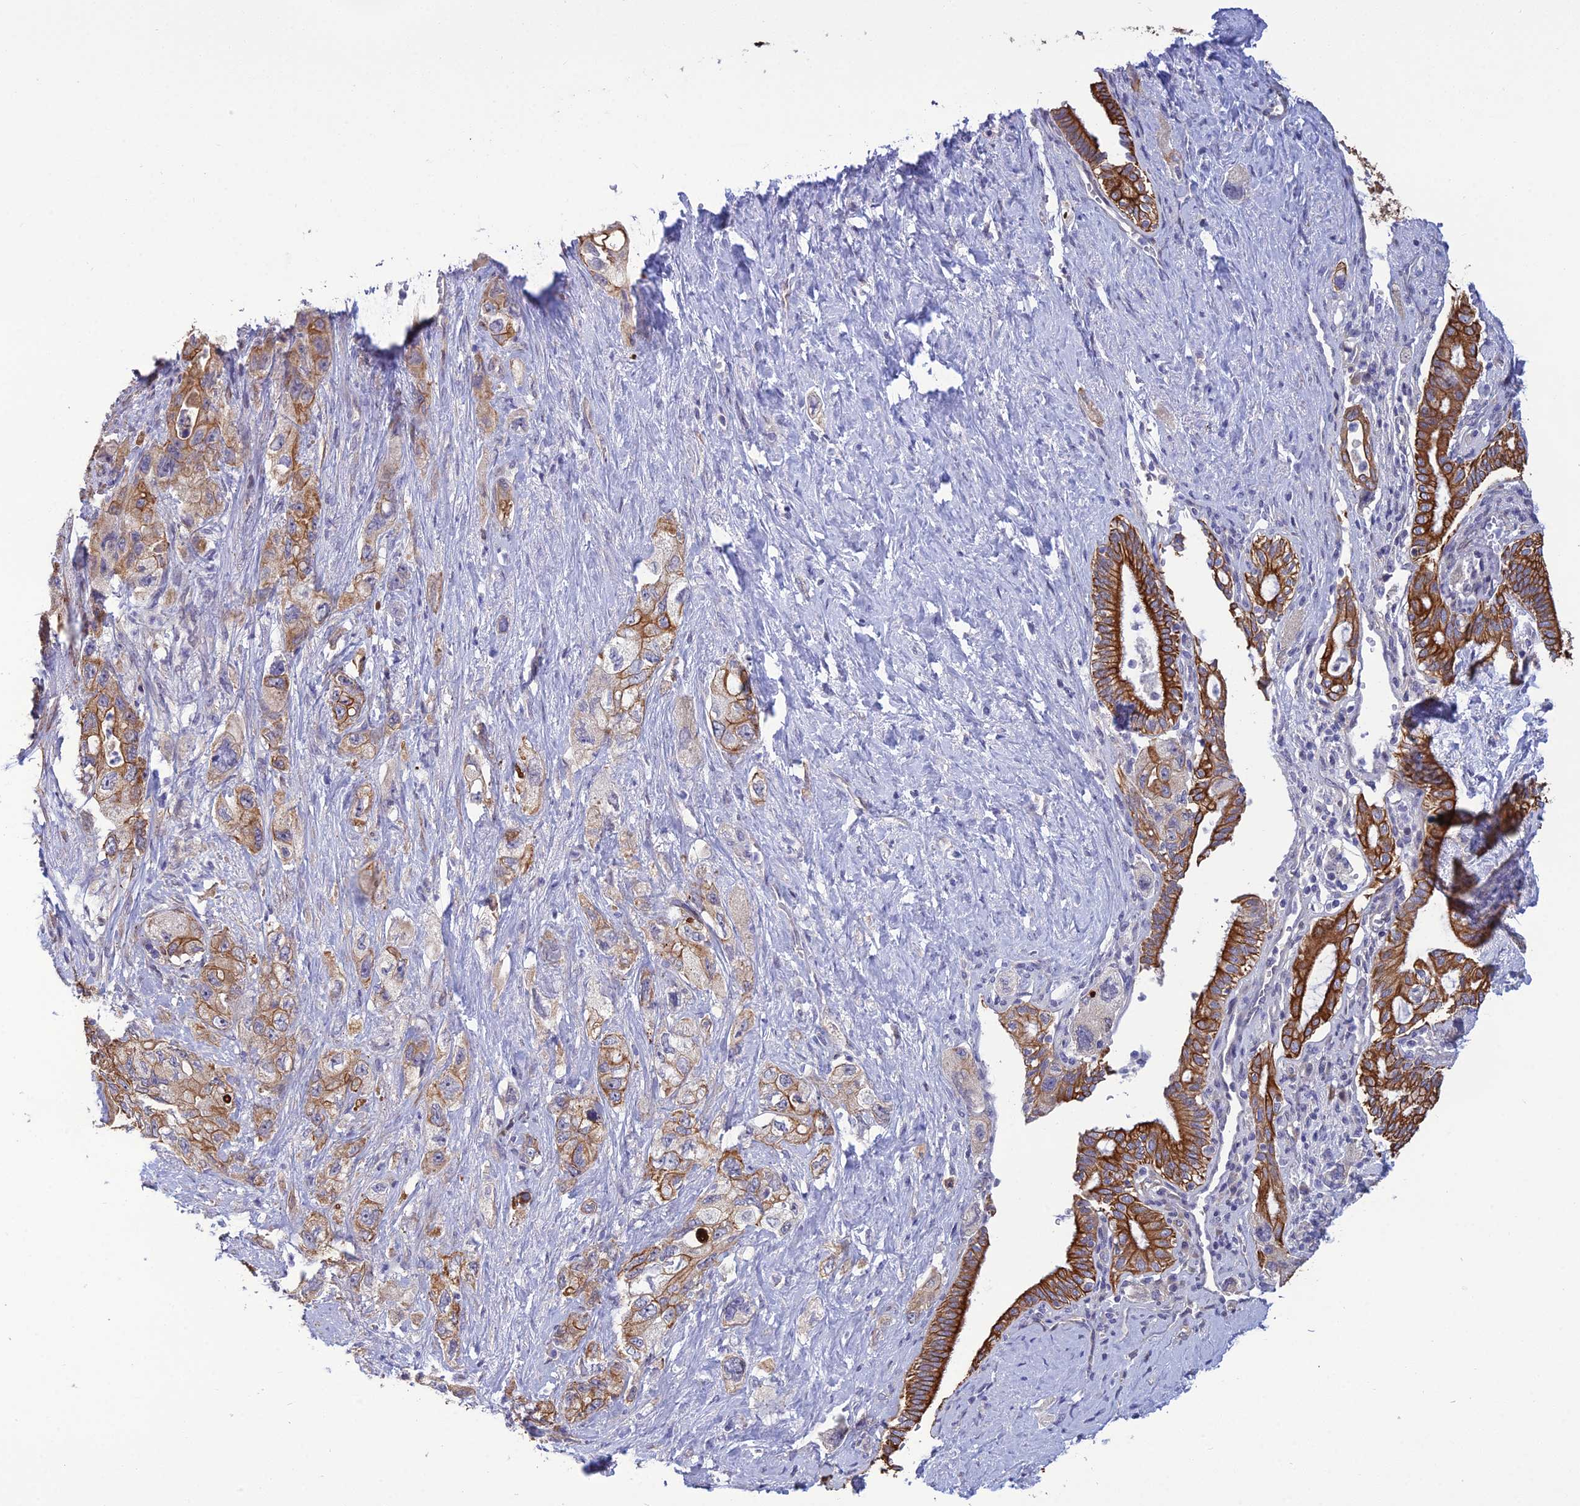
{"staining": {"intensity": "strong", "quantity": ">75%", "location": "cytoplasmic/membranous"}, "tissue": "pancreatic cancer", "cell_type": "Tumor cells", "image_type": "cancer", "snomed": [{"axis": "morphology", "description": "Adenocarcinoma, NOS"}, {"axis": "topography", "description": "Pancreas"}], "caption": "Protein analysis of pancreatic cancer (adenocarcinoma) tissue displays strong cytoplasmic/membranous positivity in about >75% of tumor cells.", "gene": "LZTS2", "patient": {"sex": "female", "age": 73}}